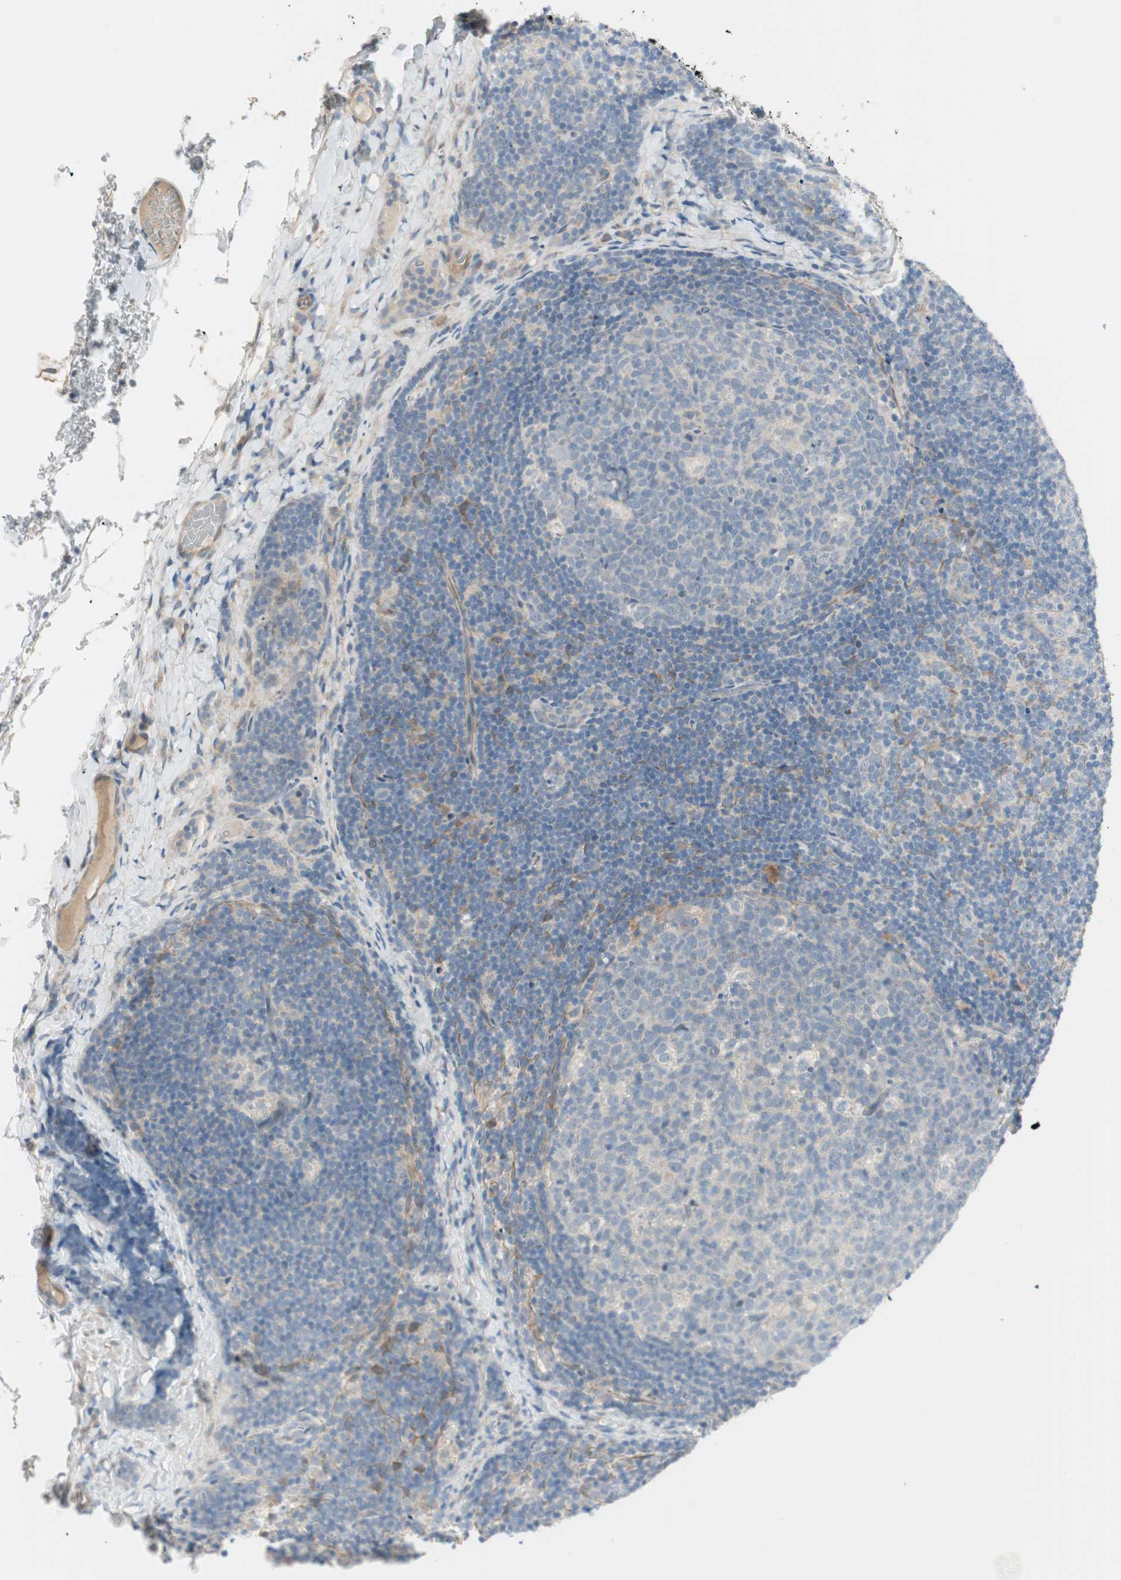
{"staining": {"intensity": "negative", "quantity": "none", "location": "none"}, "tissue": "lymph node", "cell_type": "Germinal center cells", "image_type": "normal", "snomed": [{"axis": "morphology", "description": "Normal tissue, NOS"}, {"axis": "topography", "description": "Lymph node"}], "caption": "IHC of unremarkable lymph node displays no expression in germinal center cells. The staining was performed using DAB to visualize the protein expression in brown, while the nuclei were stained in blue with hematoxylin (Magnification: 20x).", "gene": "STON1", "patient": {"sex": "female", "age": 14}}